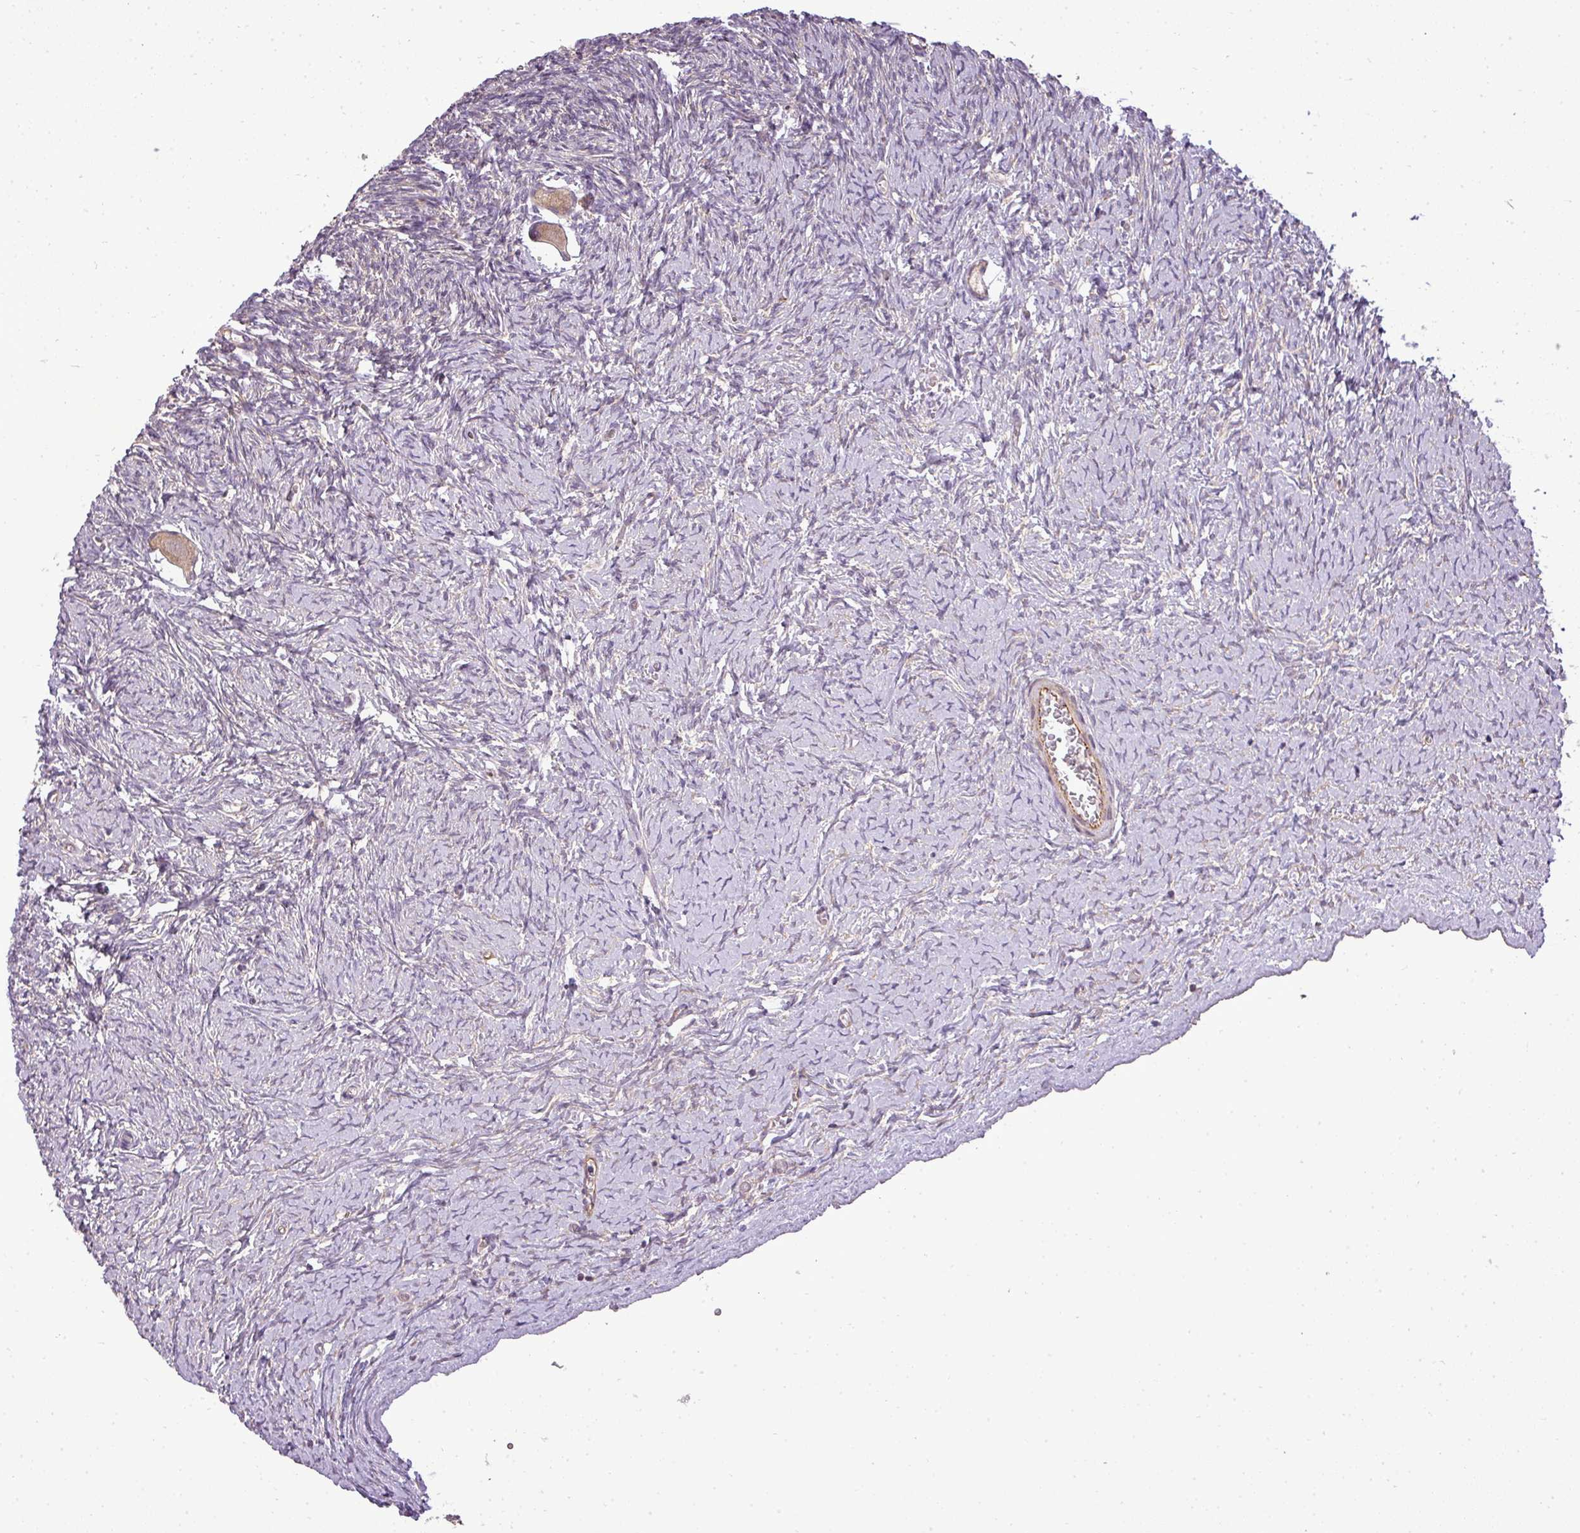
{"staining": {"intensity": "weak", "quantity": ">75%", "location": "cytoplasmic/membranous"}, "tissue": "ovary", "cell_type": "Follicle cells", "image_type": "normal", "snomed": [{"axis": "morphology", "description": "Normal tissue, NOS"}, {"axis": "topography", "description": "Ovary"}], "caption": "Protein staining displays weak cytoplasmic/membranous expression in about >75% of follicle cells in normal ovary. The staining was performed using DAB (3,3'-diaminobenzidine), with brown indicating positive protein expression. Nuclei are stained blue with hematoxylin.", "gene": "PDRG1", "patient": {"sex": "female", "age": 39}}